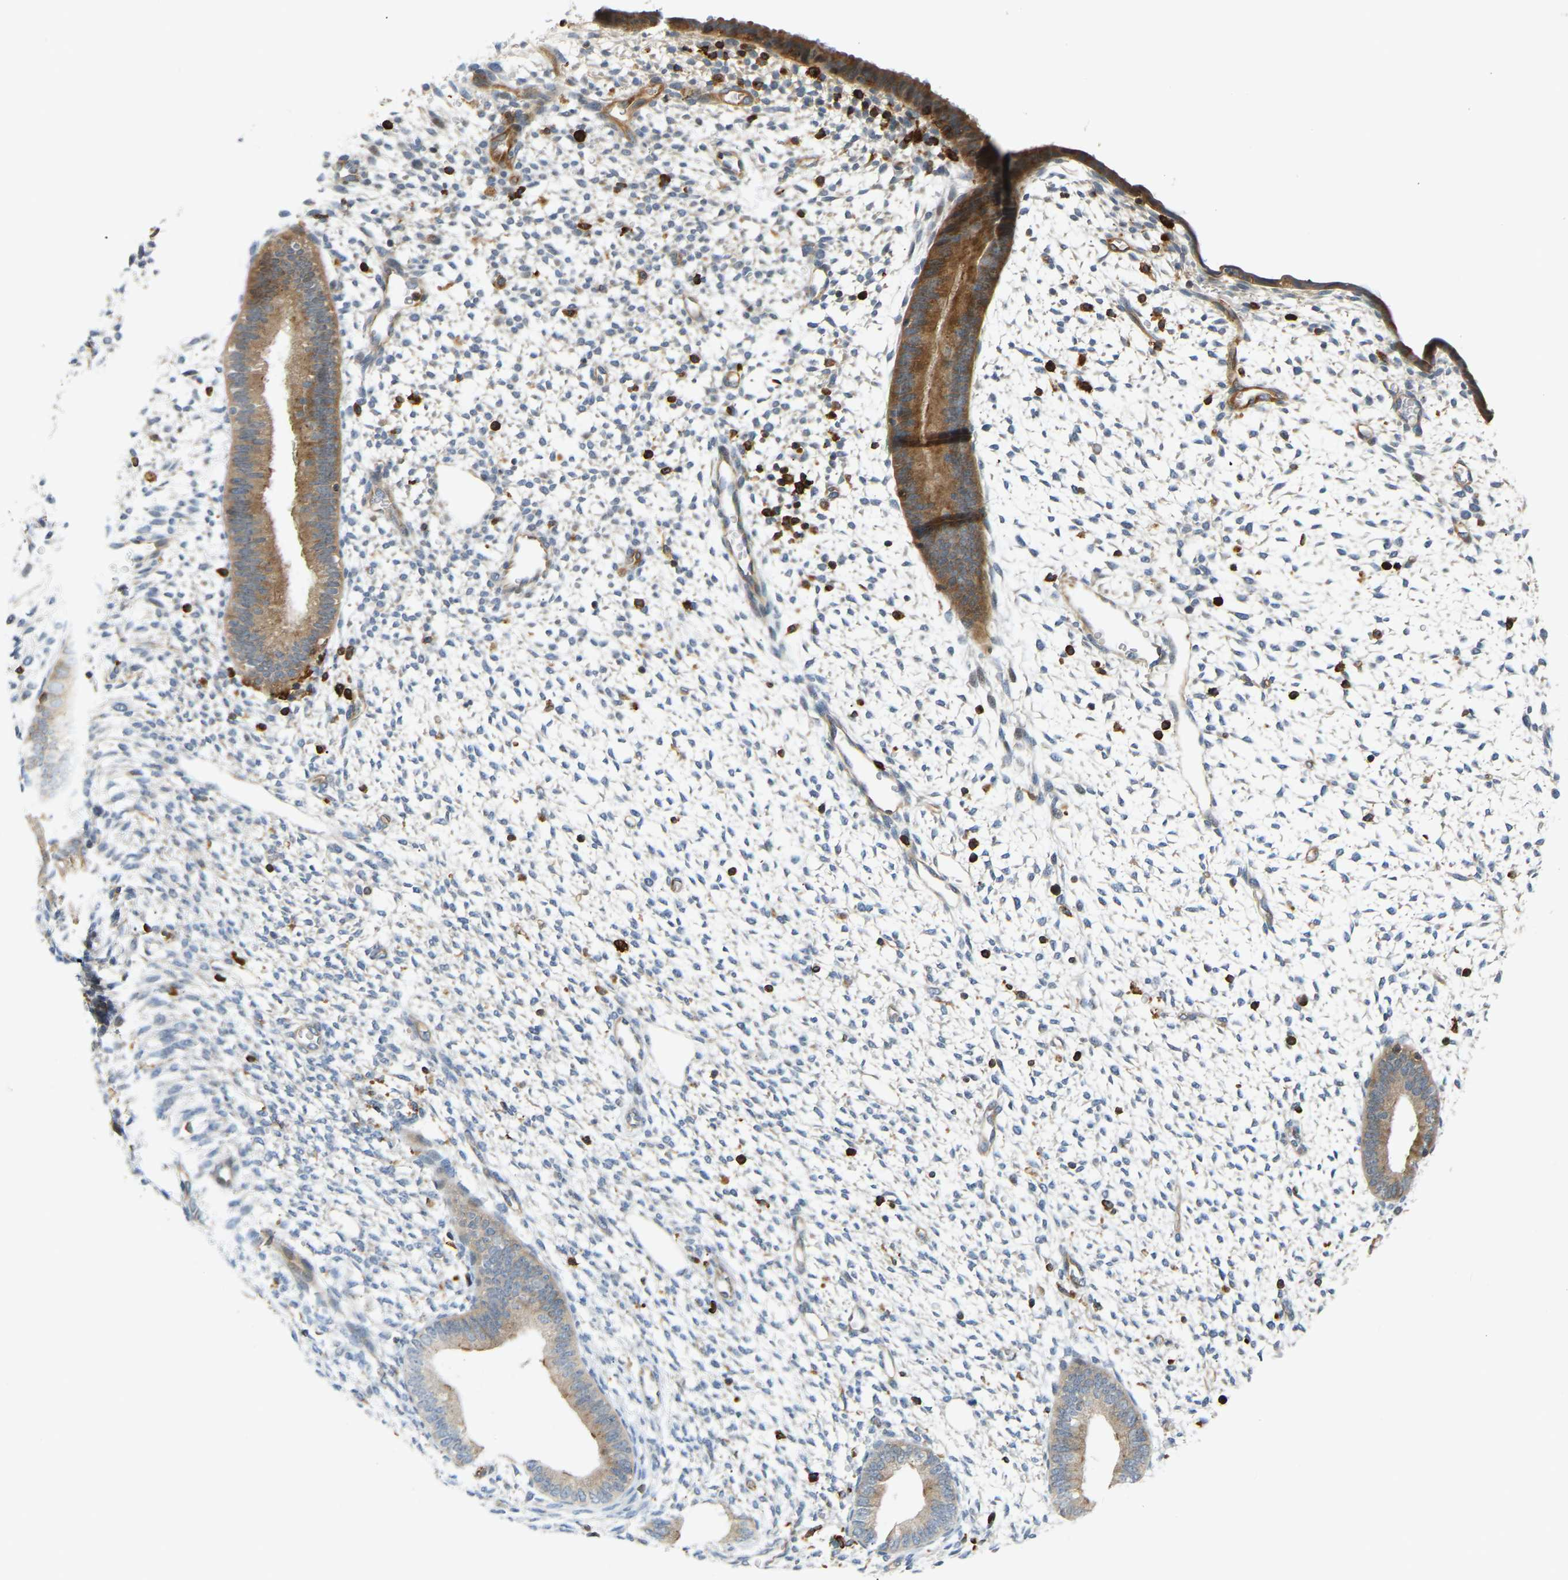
{"staining": {"intensity": "moderate", "quantity": "<25%", "location": "cytoplasmic/membranous"}, "tissue": "endometrium", "cell_type": "Cells in endometrial stroma", "image_type": "normal", "snomed": [{"axis": "morphology", "description": "Normal tissue, NOS"}, {"axis": "topography", "description": "Endometrium"}], "caption": "This micrograph shows IHC staining of benign endometrium, with low moderate cytoplasmic/membranous positivity in about <25% of cells in endometrial stroma.", "gene": "PLCG2", "patient": {"sex": "female", "age": 46}}